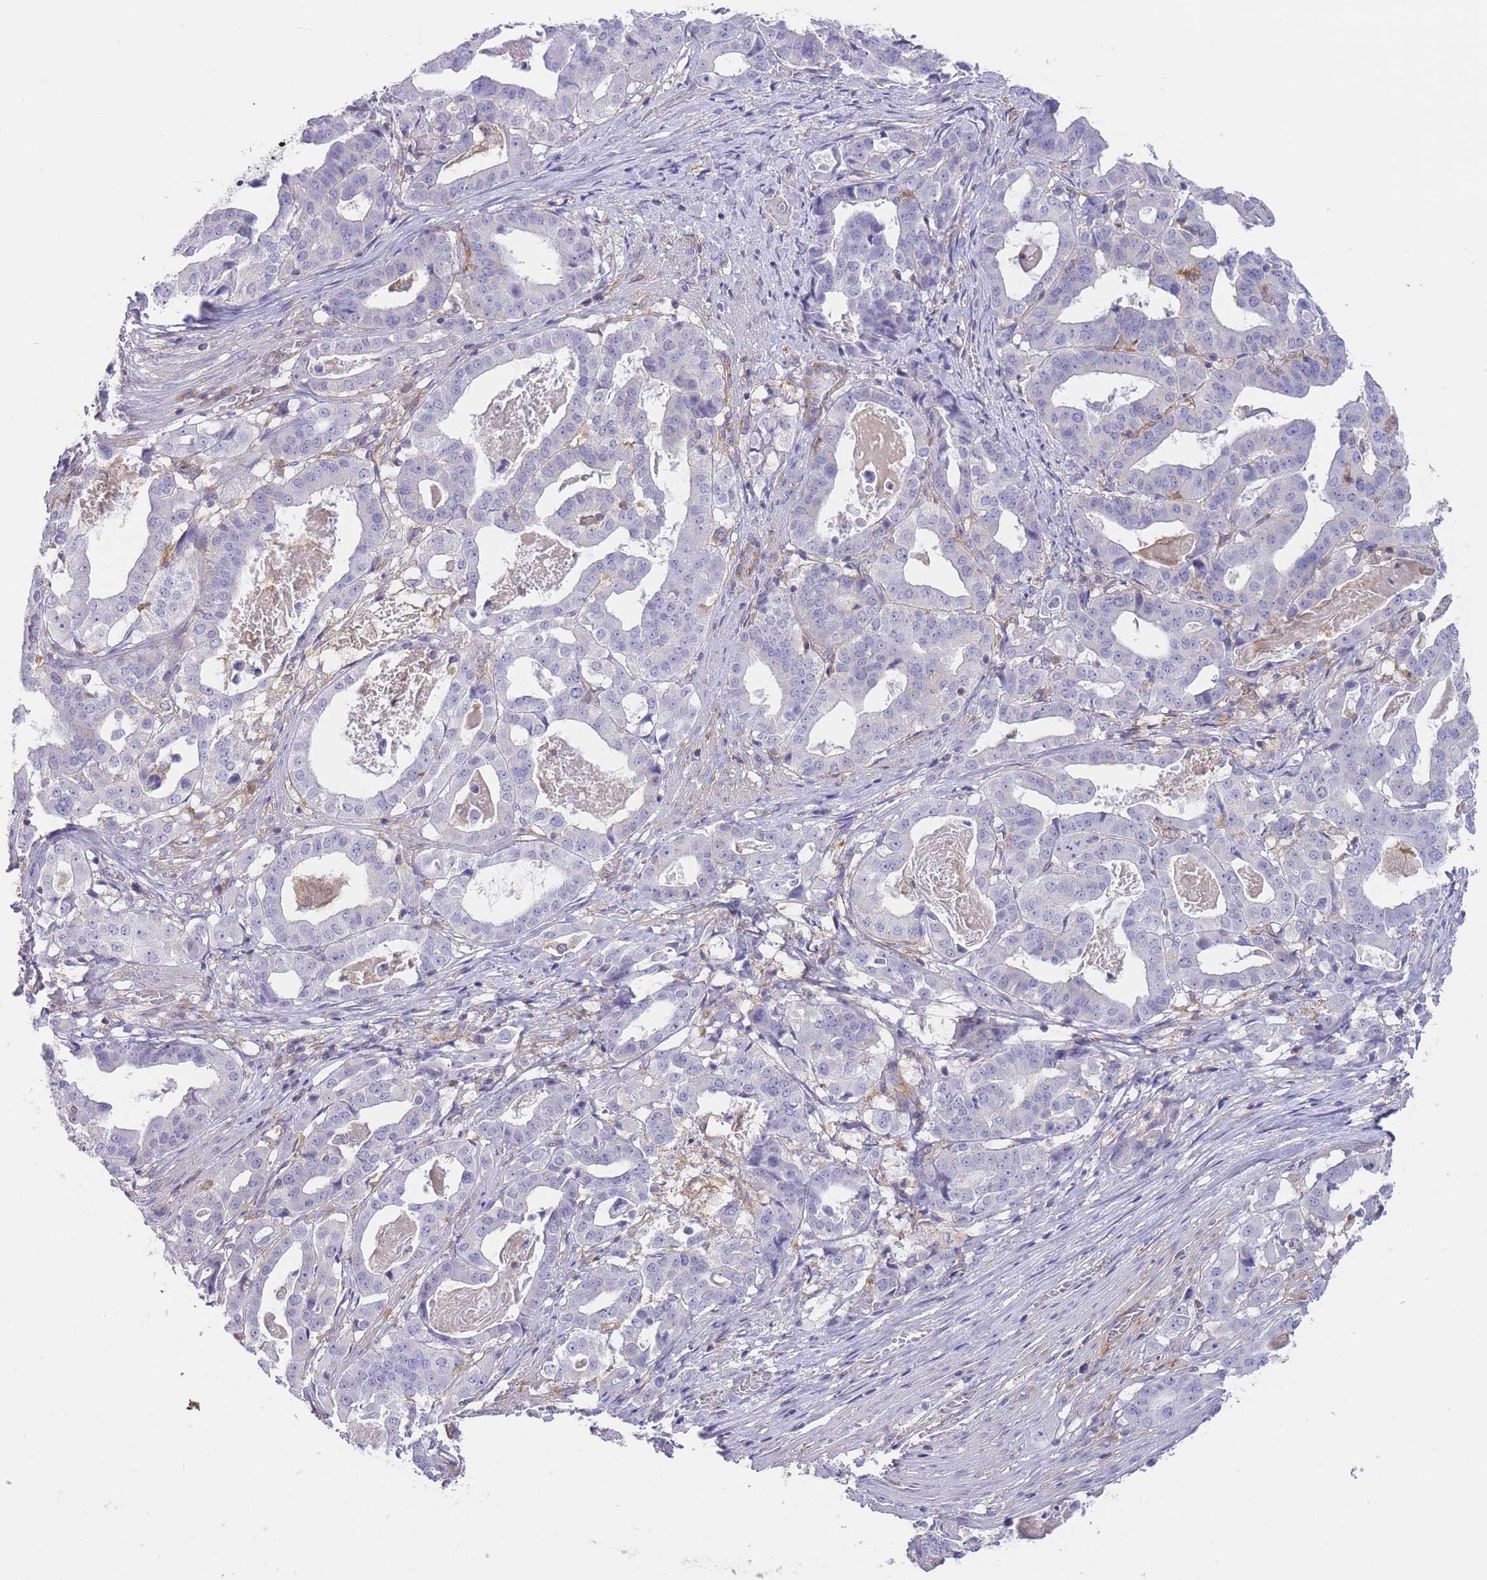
{"staining": {"intensity": "negative", "quantity": "none", "location": "none"}, "tissue": "stomach cancer", "cell_type": "Tumor cells", "image_type": "cancer", "snomed": [{"axis": "morphology", "description": "Adenocarcinoma, NOS"}, {"axis": "topography", "description": "Stomach"}], "caption": "An immunohistochemistry (IHC) image of stomach adenocarcinoma is shown. There is no staining in tumor cells of stomach adenocarcinoma.", "gene": "PRKAR1A", "patient": {"sex": "male", "age": 48}}